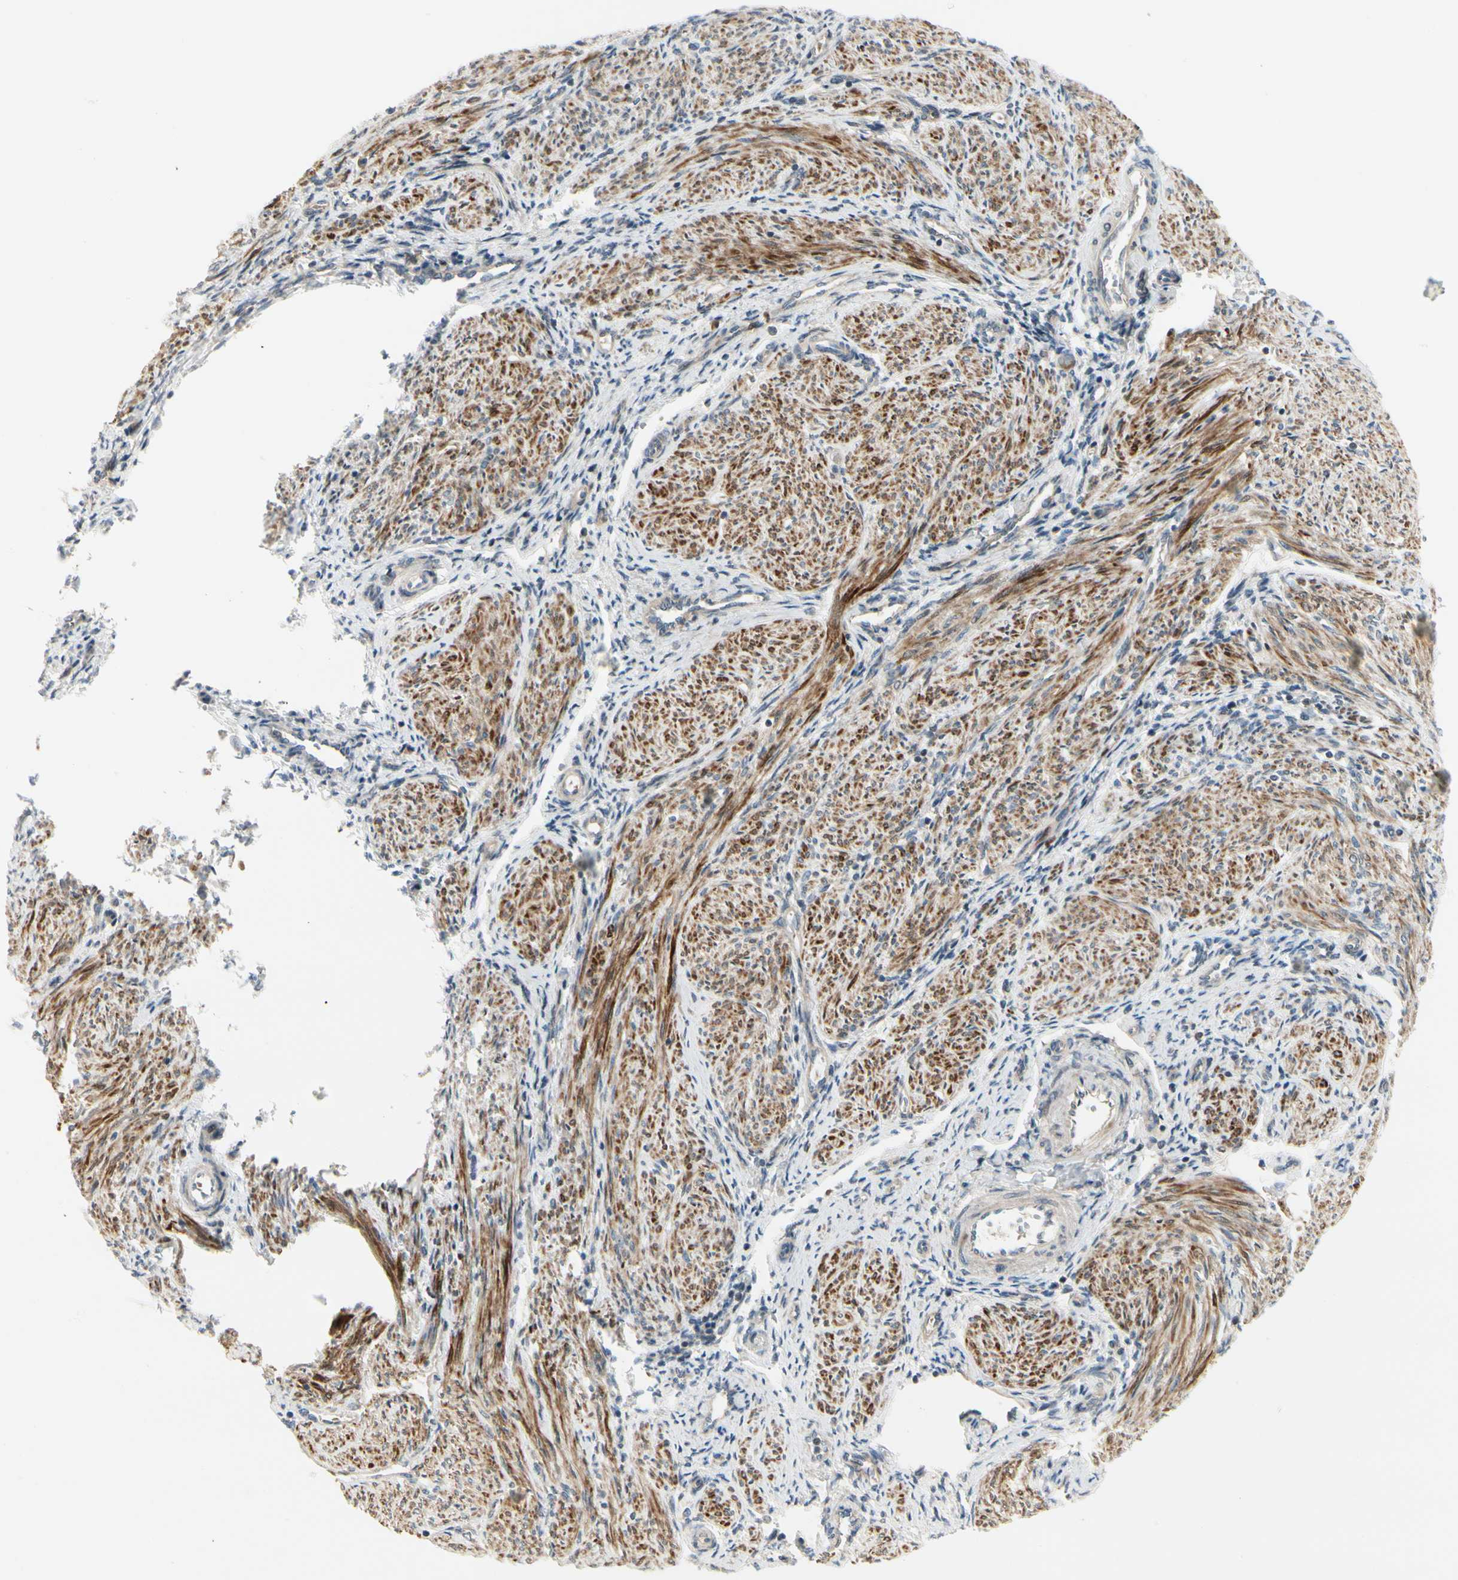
{"staining": {"intensity": "moderate", "quantity": ">75%", "location": "cytoplasmic/membranous"}, "tissue": "endometrium", "cell_type": "Cells in endometrial stroma", "image_type": "normal", "snomed": [{"axis": "morphology", "description": "Normal tissue, NOS"}, {"axis": "topography", "description": "Endometrium"}], "caption": "This is a micrograph of immunohistochemistry (IHC) staining of normal endometrium, which shows moderate positivity in the cytoplasmic/membranous of cells in endometrial stroma.", "gene": "MANSC1", "patient": {"sex": "female", "age": 36}}